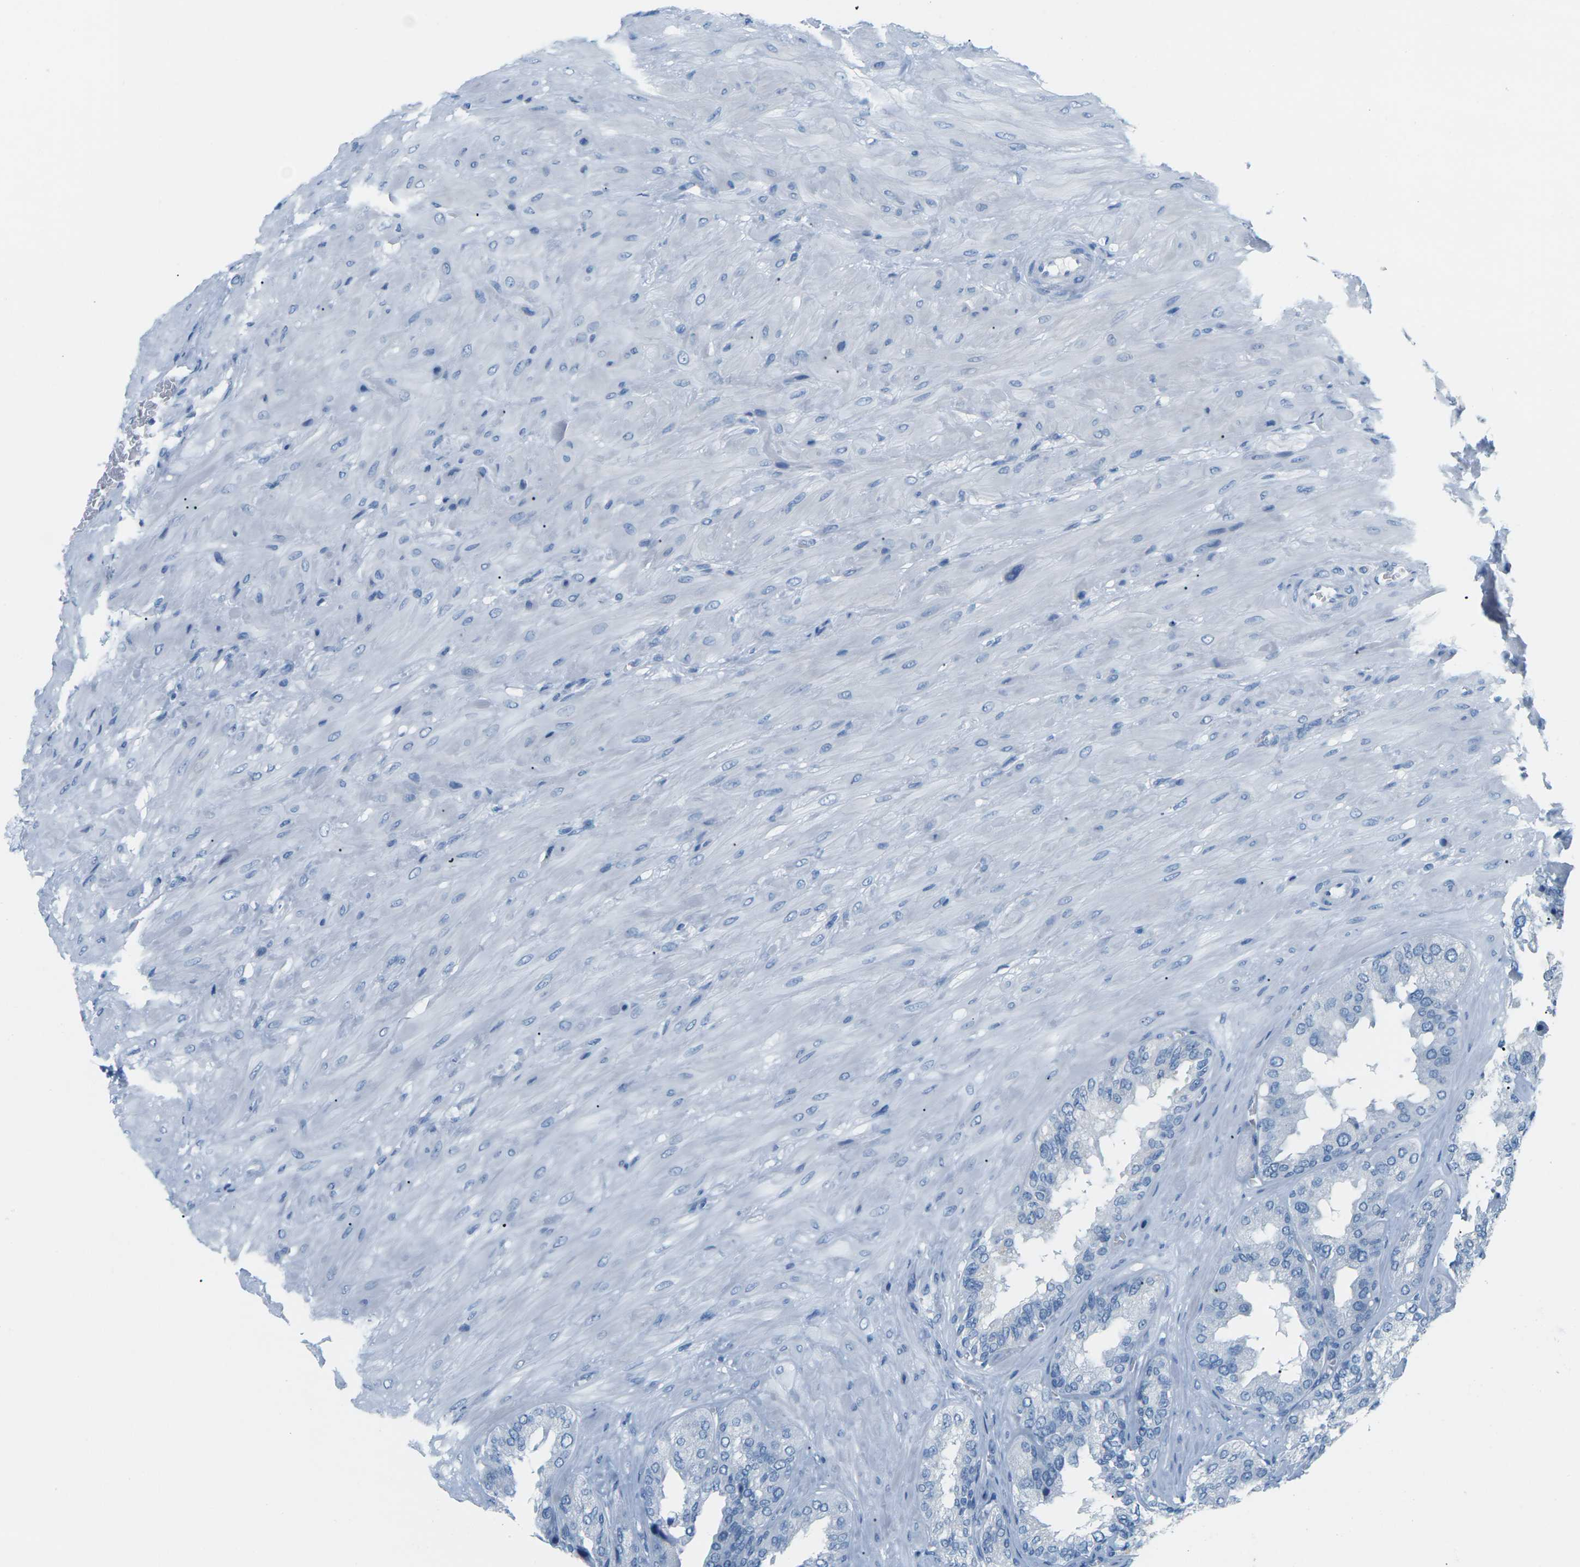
{"staining": {"intensity": "negative", "quantity": "none", "location": "none"}, "tissue": "seminal vesicle", "cell_type": "Glandular cells", "image_type": "normal", "snomed": [{"axis": "morphology", "description": "Normal tissue, NOS"}, {"axis": "topography", "description": "Prostate"}, {"axis": "topography", "description": "Seminal veicle"}], "caption": "A micrograph of human seminal vesicle is negative for staining in glandular cells. The staining is performed using DAB brown chromogen with nuclei counter-stained in using hematoxylin.", "gene": "SLC12A1", "patient": {"sex": "male", "age": 51}}